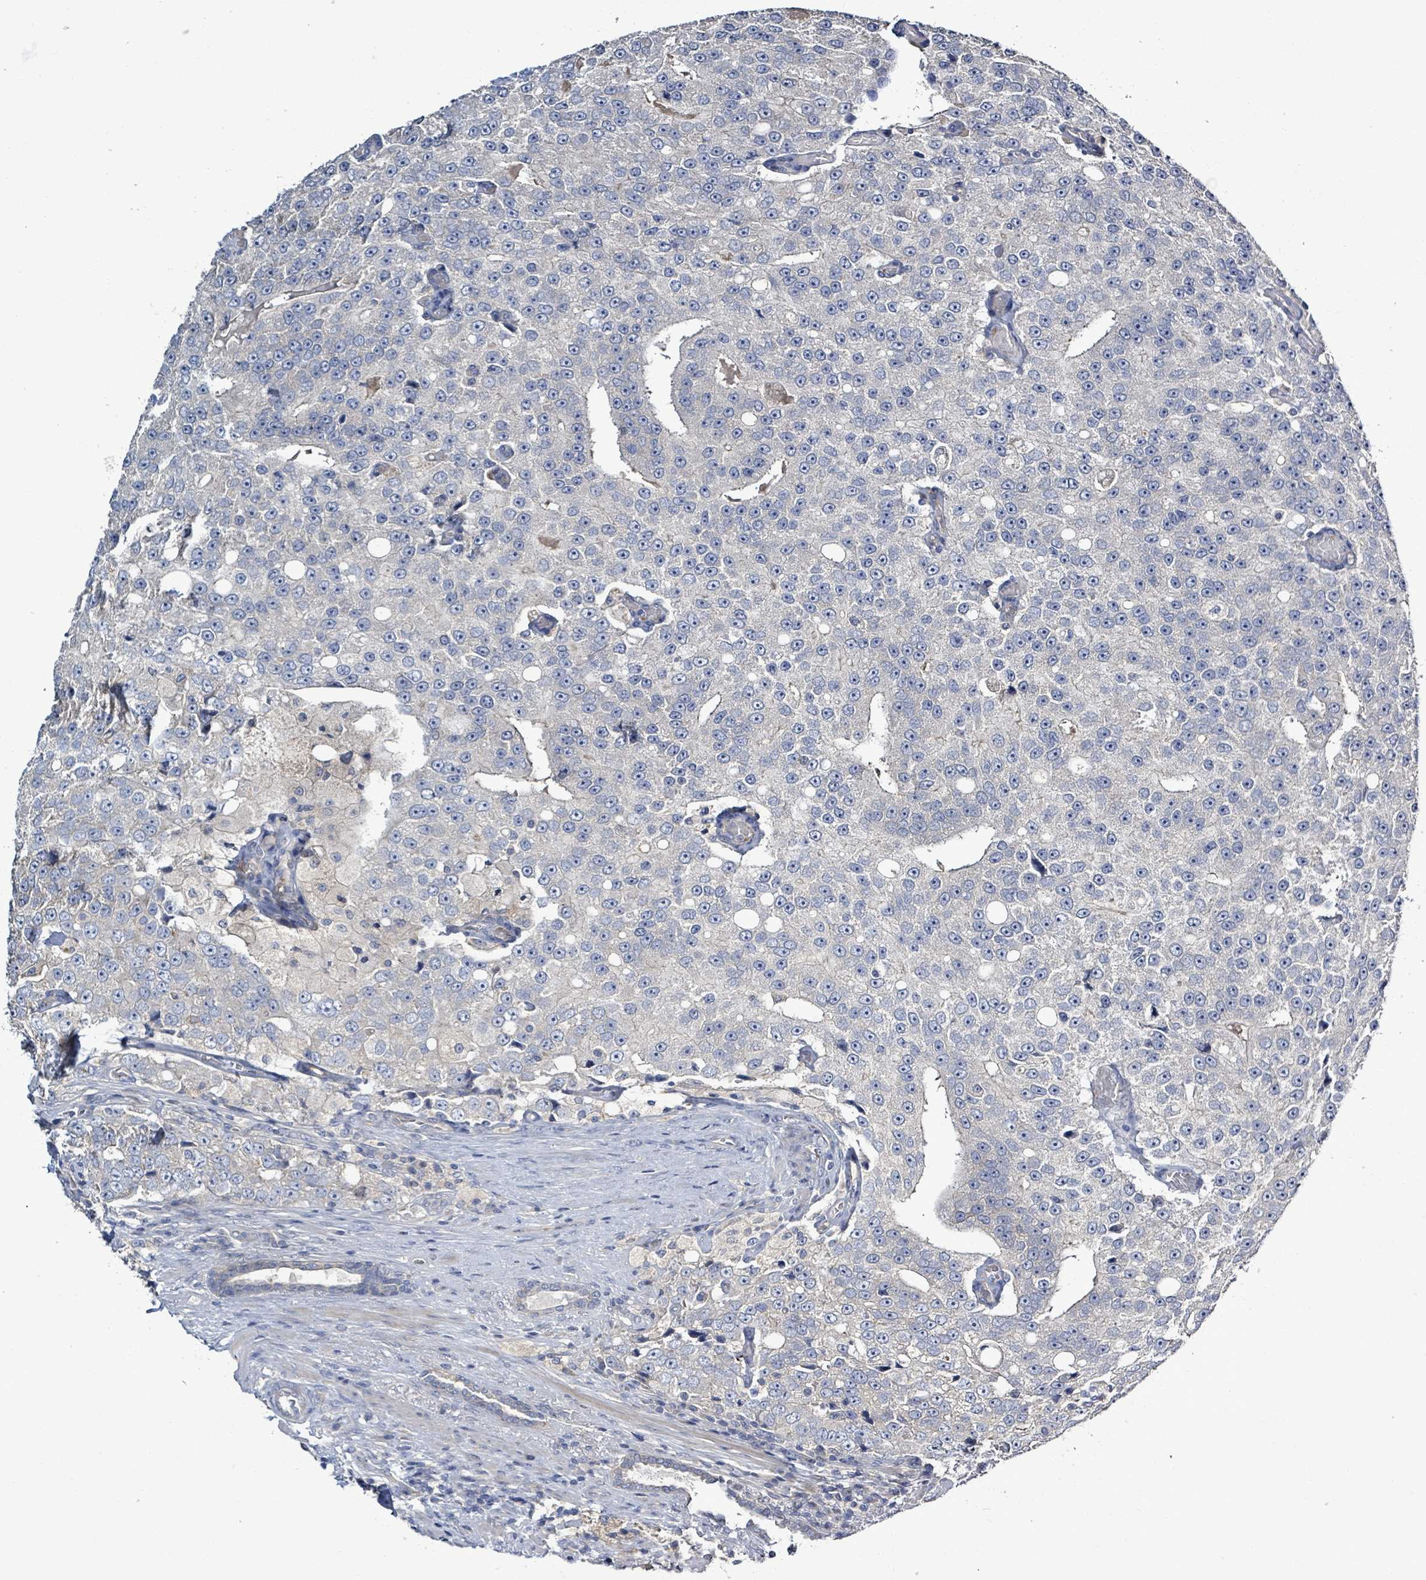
{"staining": {"intensity": "negative", "quantity": "none", "location": "none"}, "tissue": "prostate cancer", "cell_type": "Tumor cells", "image_type": "cancer", "snomed": [{"axis": "morphology", "description": "Adenocarcinoma, High grade"}, {"axis": "topography", "description": "Prostate"}], "caption": "Image shows no protein staining in tumor cells of prostate cancer tissue. (DAB immunohistochemistry (IHC) visualized using brightfield microscopy, high magnification).", "gene": "KRAS", "patient": {"sex": "male", "age": 70}}